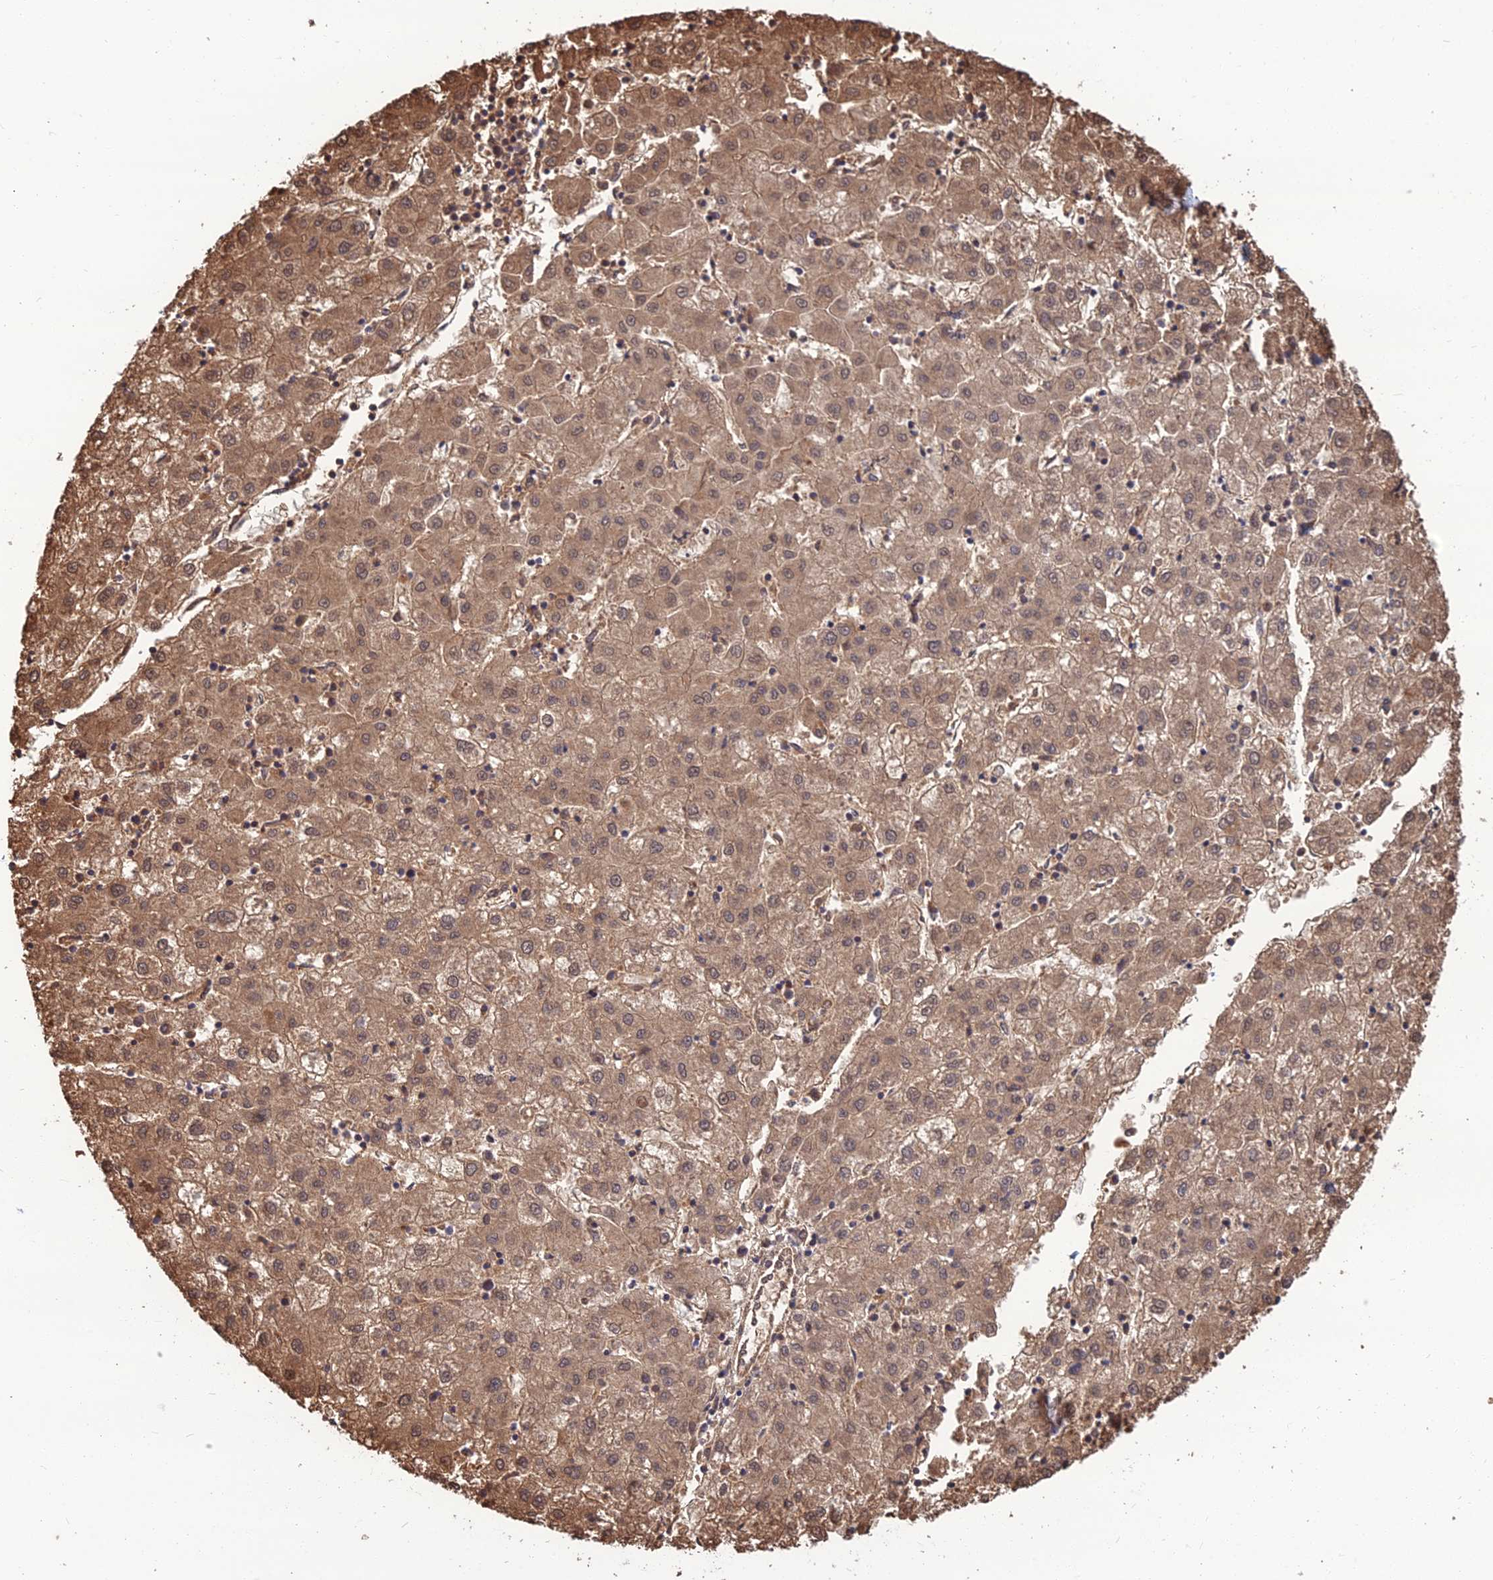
{"staining": {"intensity": "moderate", "quantity": ">75%", "location": "cytoplasmic/membranous,nuclear"}, "tissue": "liver cancer", "cell_type": "Tumor cells", "image_type": "cancer", "snomed": [{"axis": "morphology", "description": "Carcinoma, Hepatocellular, NOS"}, {"axis": "topography", "description": "Liver"}], "caption": "A high-resolution histopathology image shows IHC staining of liver cancer, which exhibits moderate cytoplasmic/membranous and nuclear expression in about >75% of tumor cells.", "gene": "OPA3", "patient": {"sex": "male", "age": 72}}